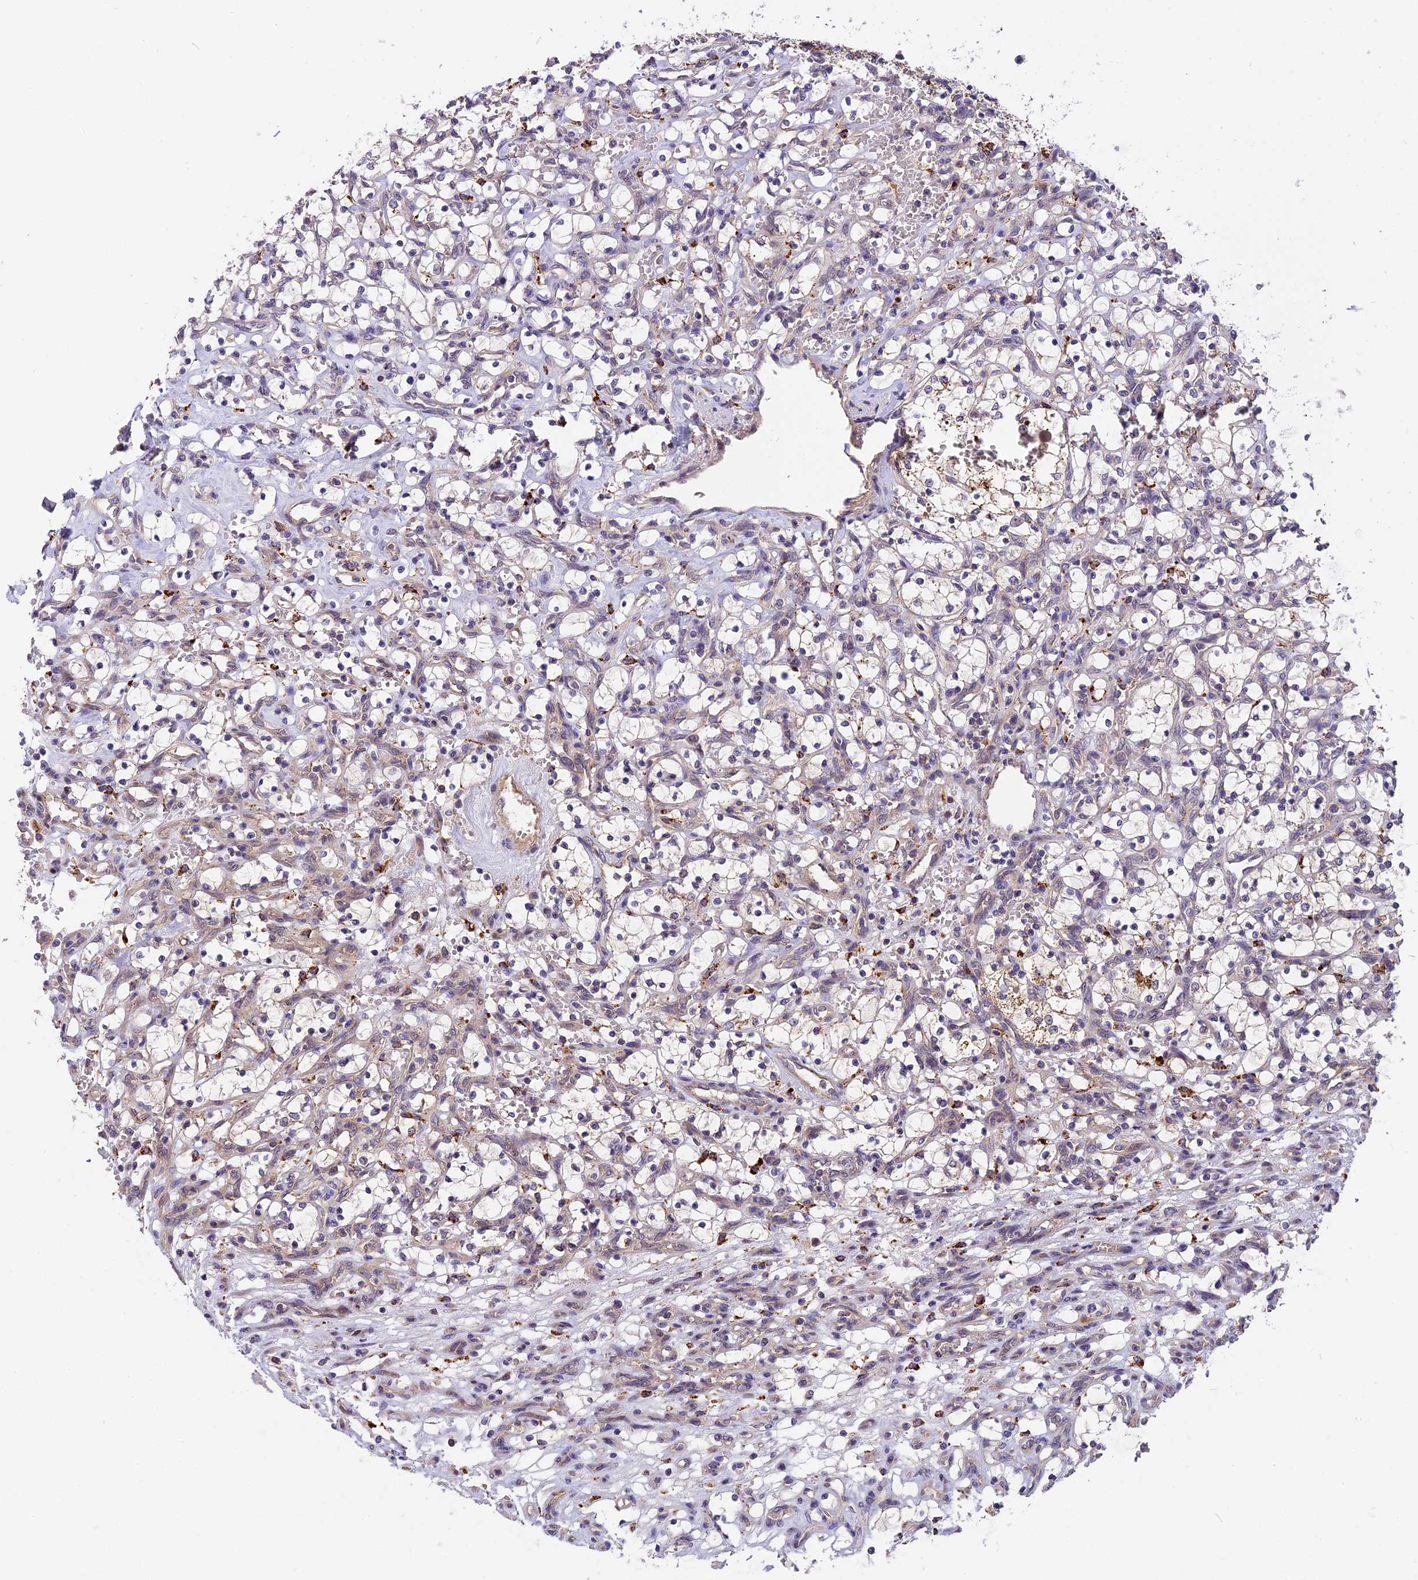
{"staining": {"intensity": "moderate", "quantity": "<25%", "location": "cytoplasmic/membranous"}, "tissue": "renal cancer", "cell_type": "Tumor cells", "image_type": "cancer", "snomed": [{"axis": "morphology", "description": "Adenocarcinoma, NOS"}, {"axis": "topography", "description": "Kidney"}], "caption": "Brown immunohistochemical staining in adenocarcinoma (renal) demonstrates moderate cytoplasmic/membranous staining in approximately <25% of tumor cells.", "gene": "COPE", "patient": {"sex": "female", "age": 69}}